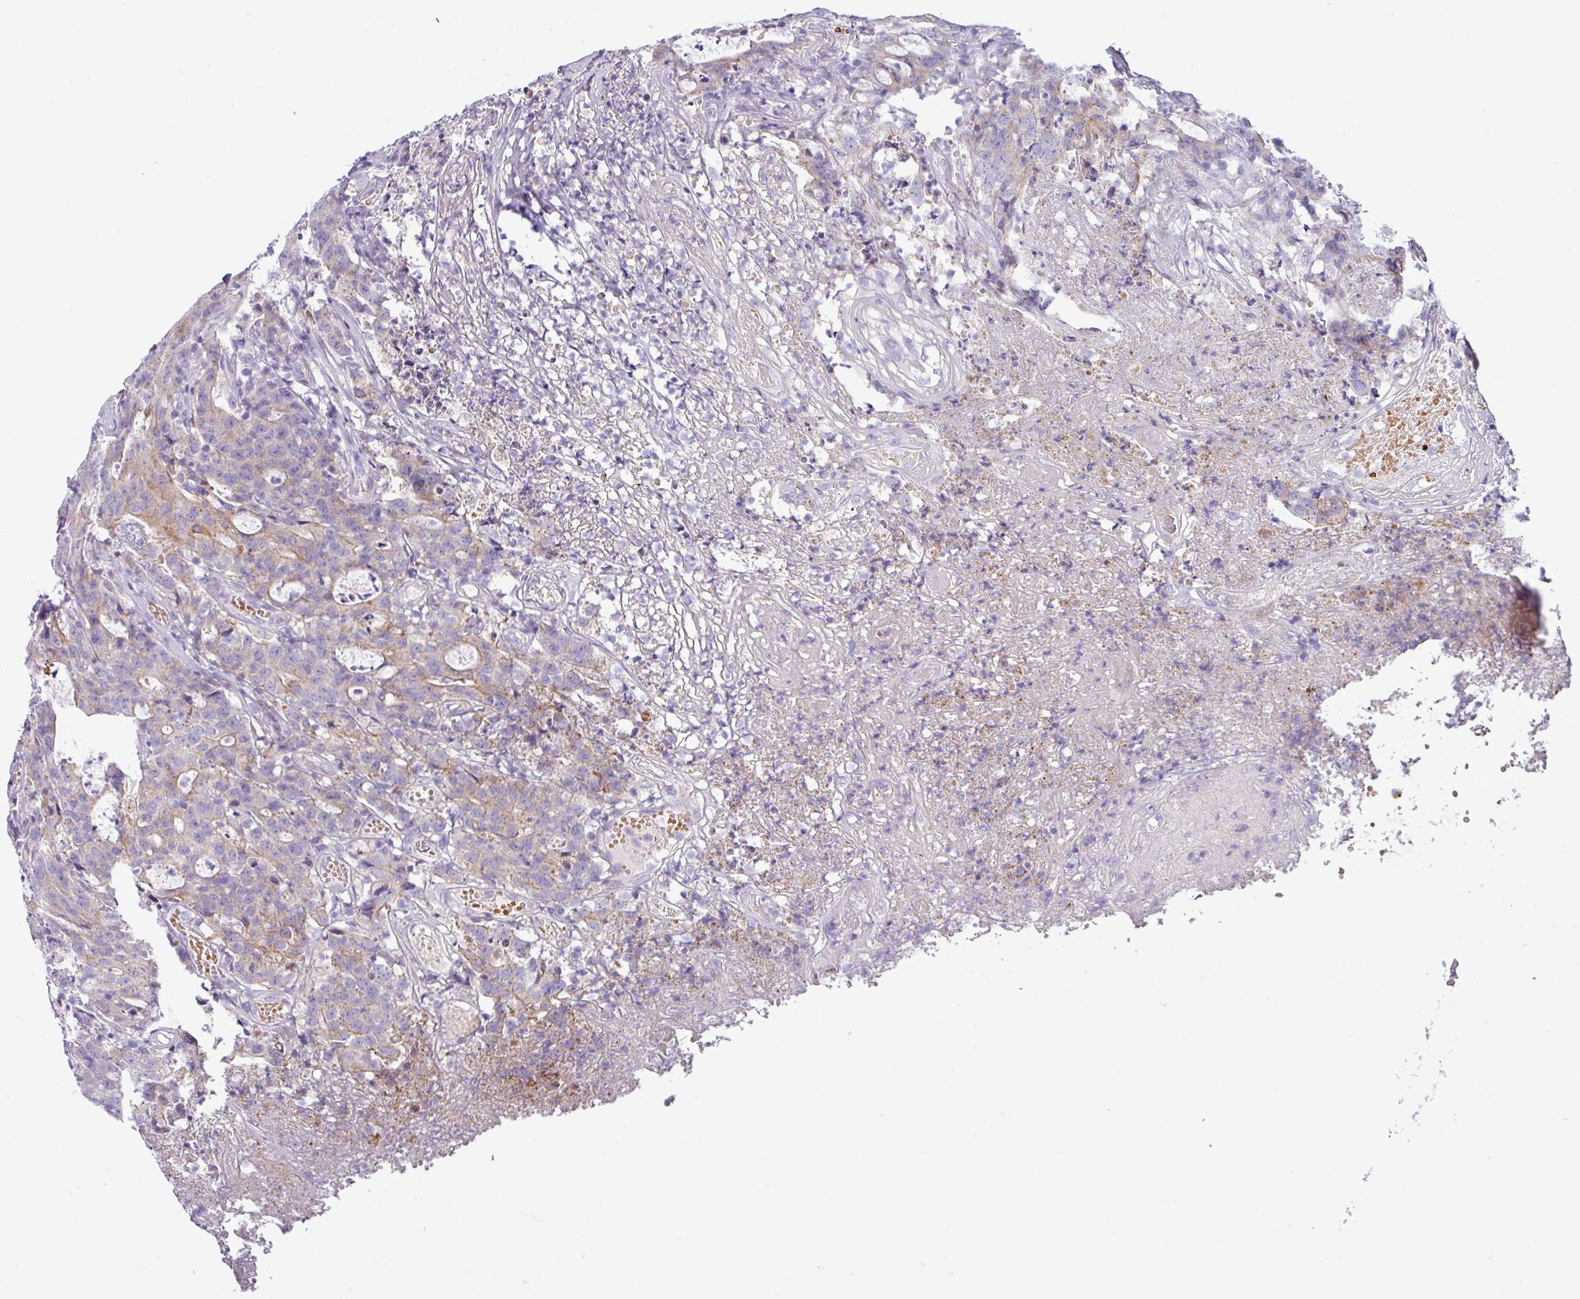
{"staining": {"intensity": "weak", "quantity": "25%-75%", "location": "cytoplasmic/membranous"}, "tissue": "colorectal cancer", "cell_type": "Tumor cells", "image_type": "cancer", "snomed": [{"axis": "morphology", "description": "Adenocarcinoma, NOS"}, {"axis": "topography", "description": "Colon"}], "caption": "IHC (DAB) staining of human adenocarcinoma (colorectal) reveals weak cytoplasmic/membranous protein positivity in approximately 25%-75% of tumor cells.", "gene": "ACAP3", "patient": {"sex": "male", "age": 83}}